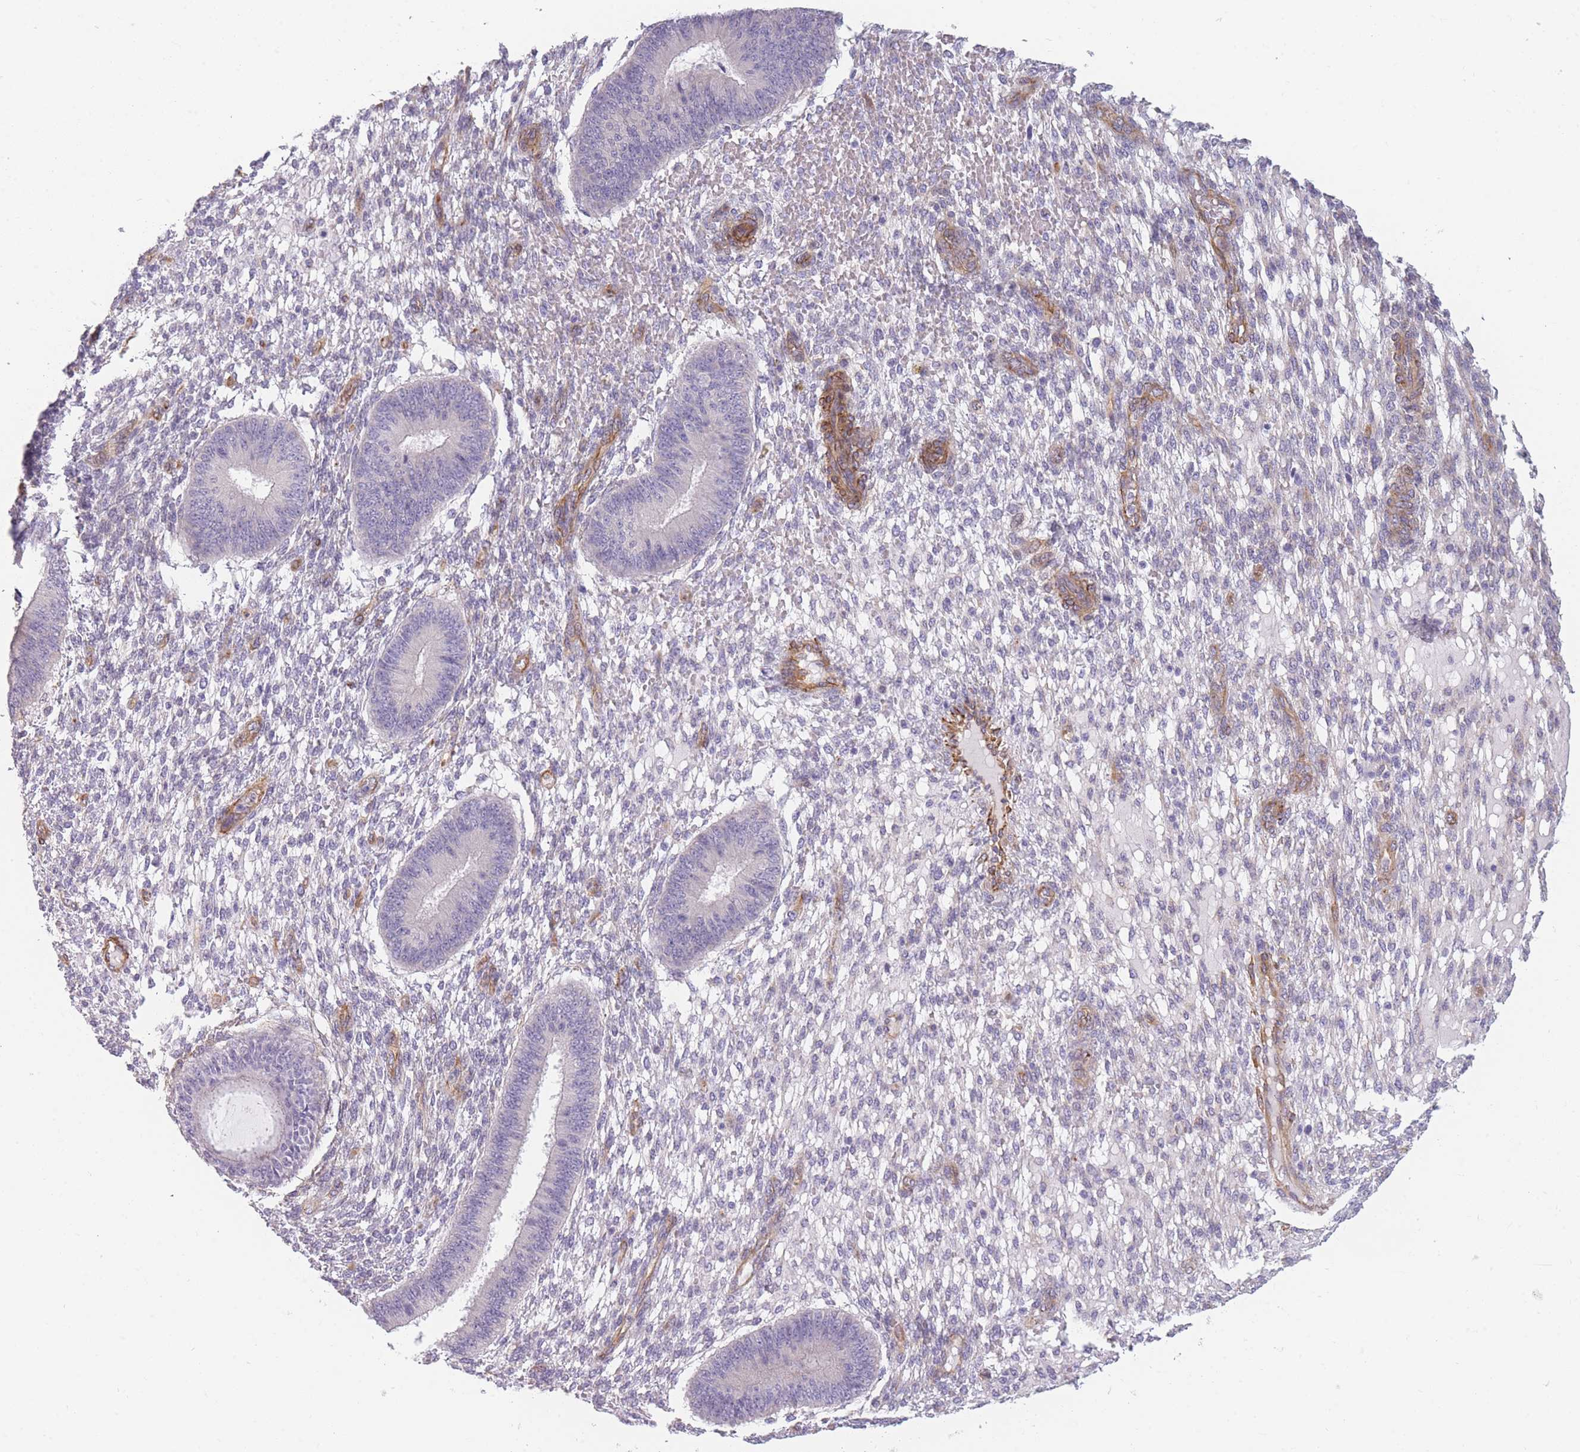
{"staining": {"intensity": "negative", "quantity": "none", "location": "none"}, "tissue": "endometrium", "cell_type": "Cells in endometrial stroma", "image_type": "normal", "snomed": [{"axis": "morphology", "description": "Normal tissue, NOS"}, {"axis": "topography", "description": "Endometrium"}], "caption": "This is an immunohistochemistry image of unremarkable endometrium. There is no staining in cells in endometrial stroma.", "gene": "OR6B2", "patient": {"sex": "female", "age": 49}}